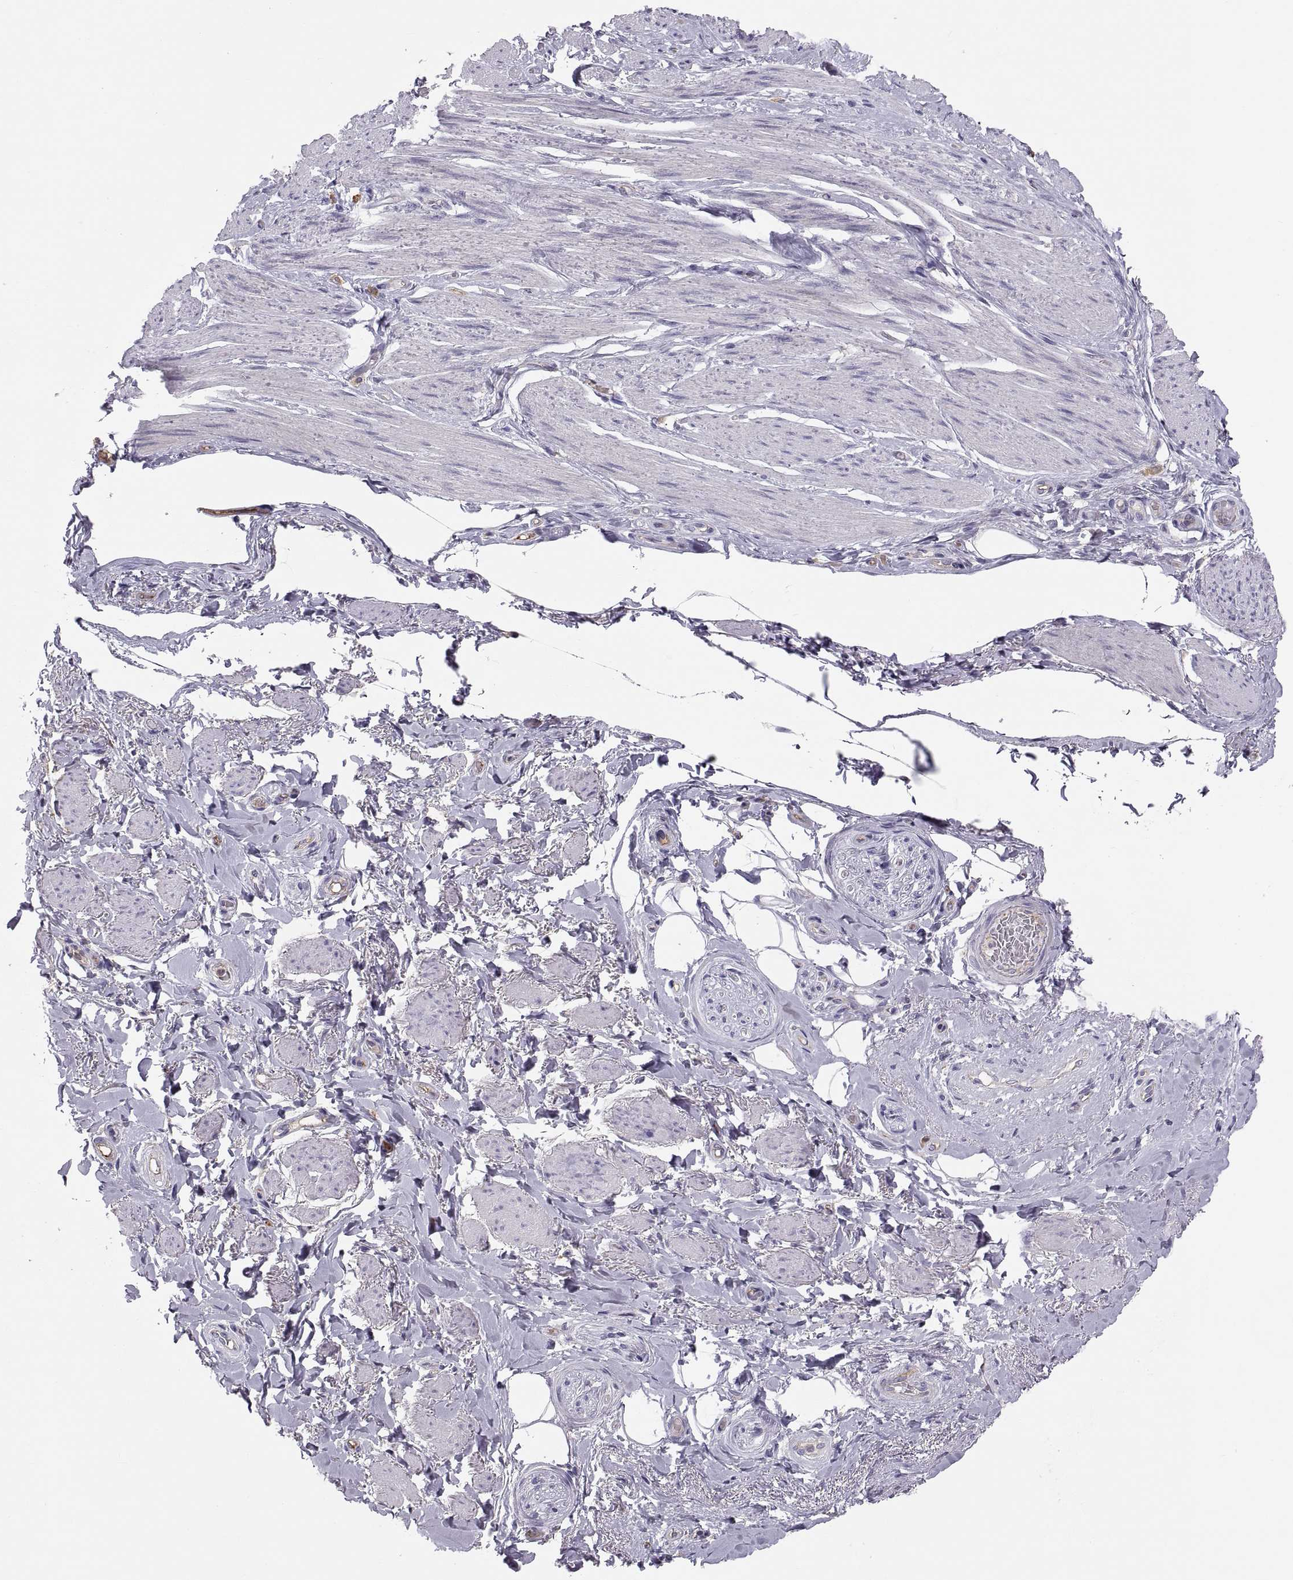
{"staining": {"intensity": "negative", "quantity": "none", "location": "none"}, "tissue": "adipose tissue", "cell_type": "Adipocytes", "image_type": "normal", "snomed": [{"axis": "morphology", "description": "Normal tissue, NOS"}, {"axis": "topography", "description": "Skeletal muscle"}, {"axis": "topography", "description": "Anal"}, {"axis": "topography", "description": "Peripheral nerve tissue"}], "caption": "A high-resolution histopathology image shows immunohistochemistry staining of normal adipose tissue, which displays no significant staining in adipocytes.", "gene": "RALB", "patient": {"sex": "male", "age": 53}}